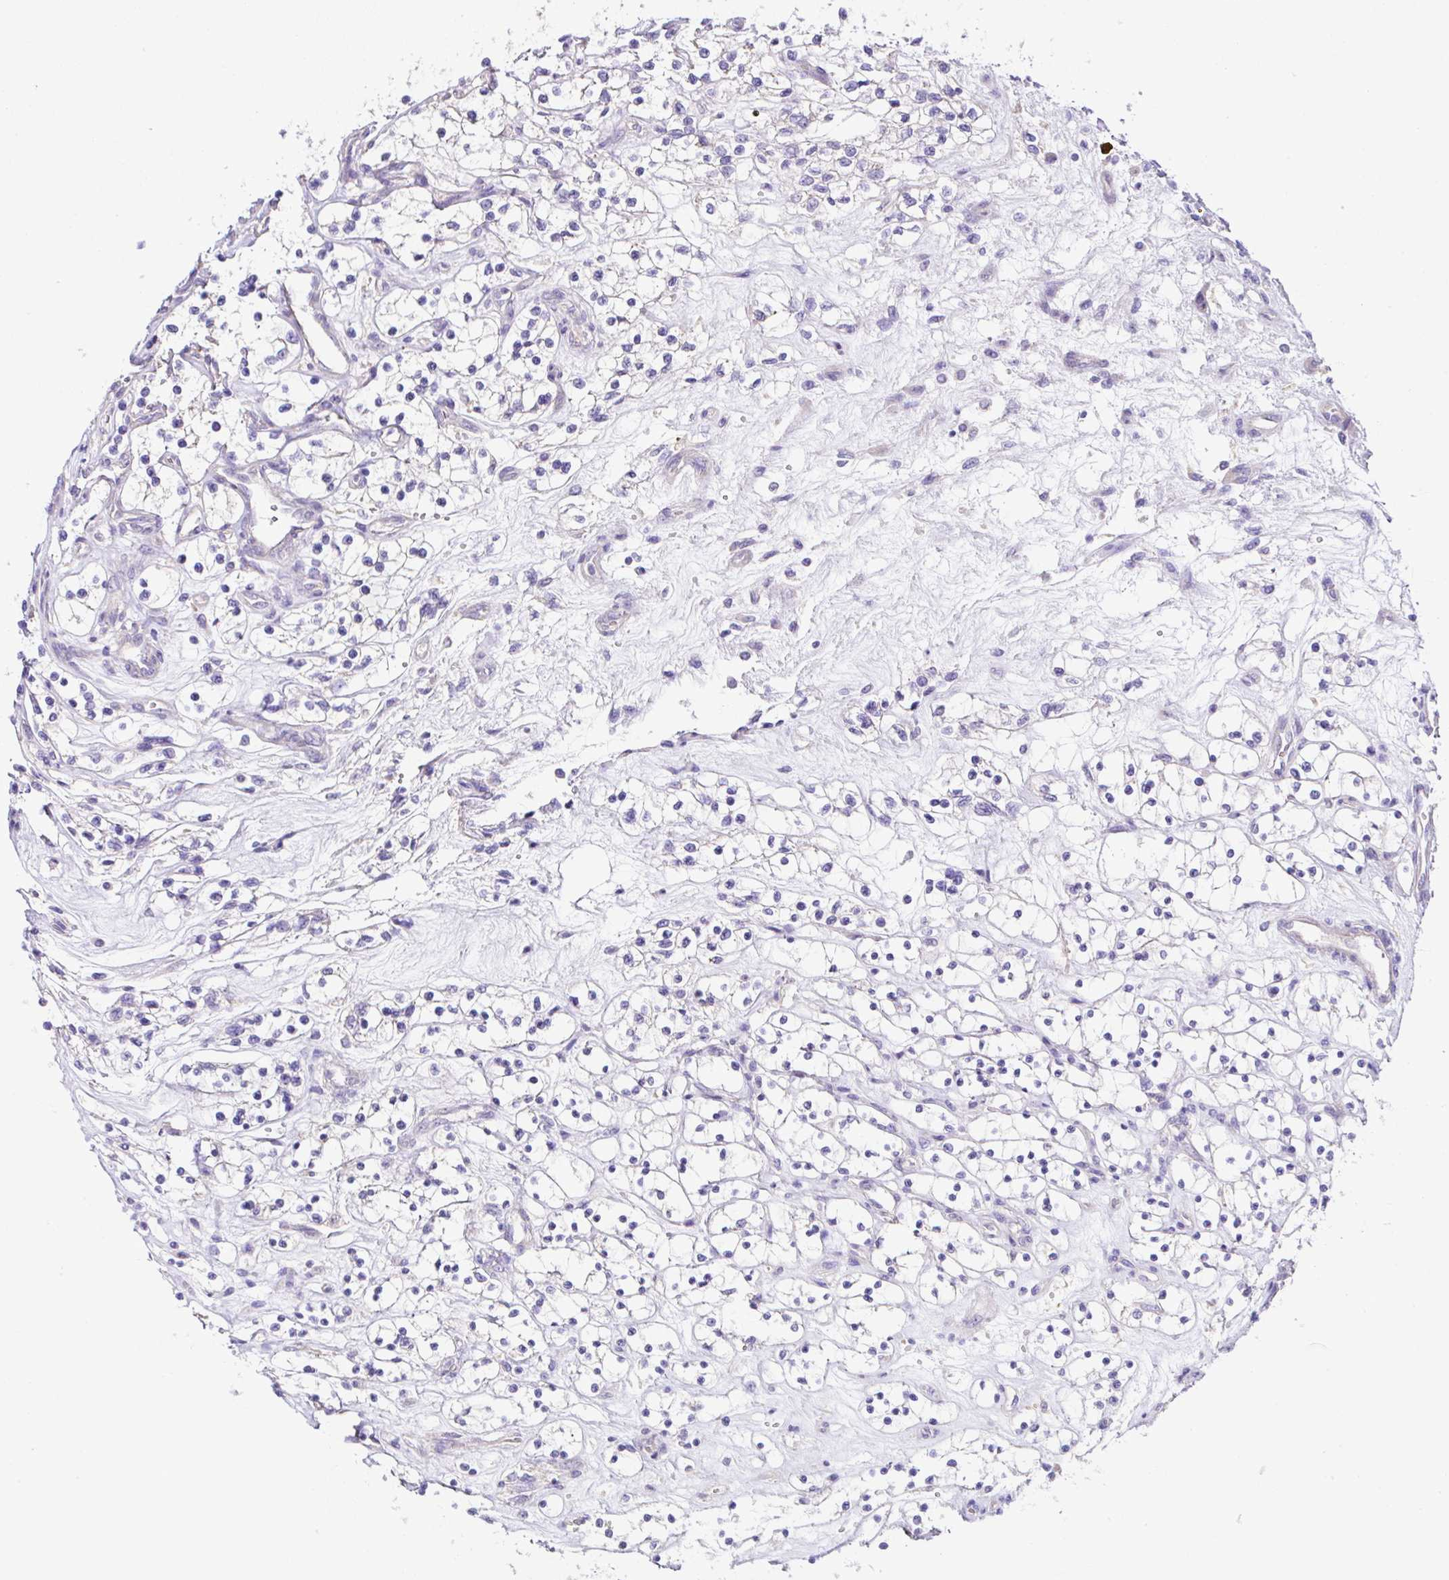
{"staining": {"intensity": "negative", "quantity": "none", "location": "none"}, "tissue": "renal cancer", "cell_type": "Tumor cells", "image_type": "cancer", "snomed": [{"axis": "morphology", "description": "Adenocarcinoma, NOS"}, {"axis": "topography", "description": "Kidney"}], "caption": "Immunohistochemical staining of human renal cancer demonstrates no significant expression in tumor cells.", "gene": "OR4P4", "patient": {"sex": "female", "age": 69}}